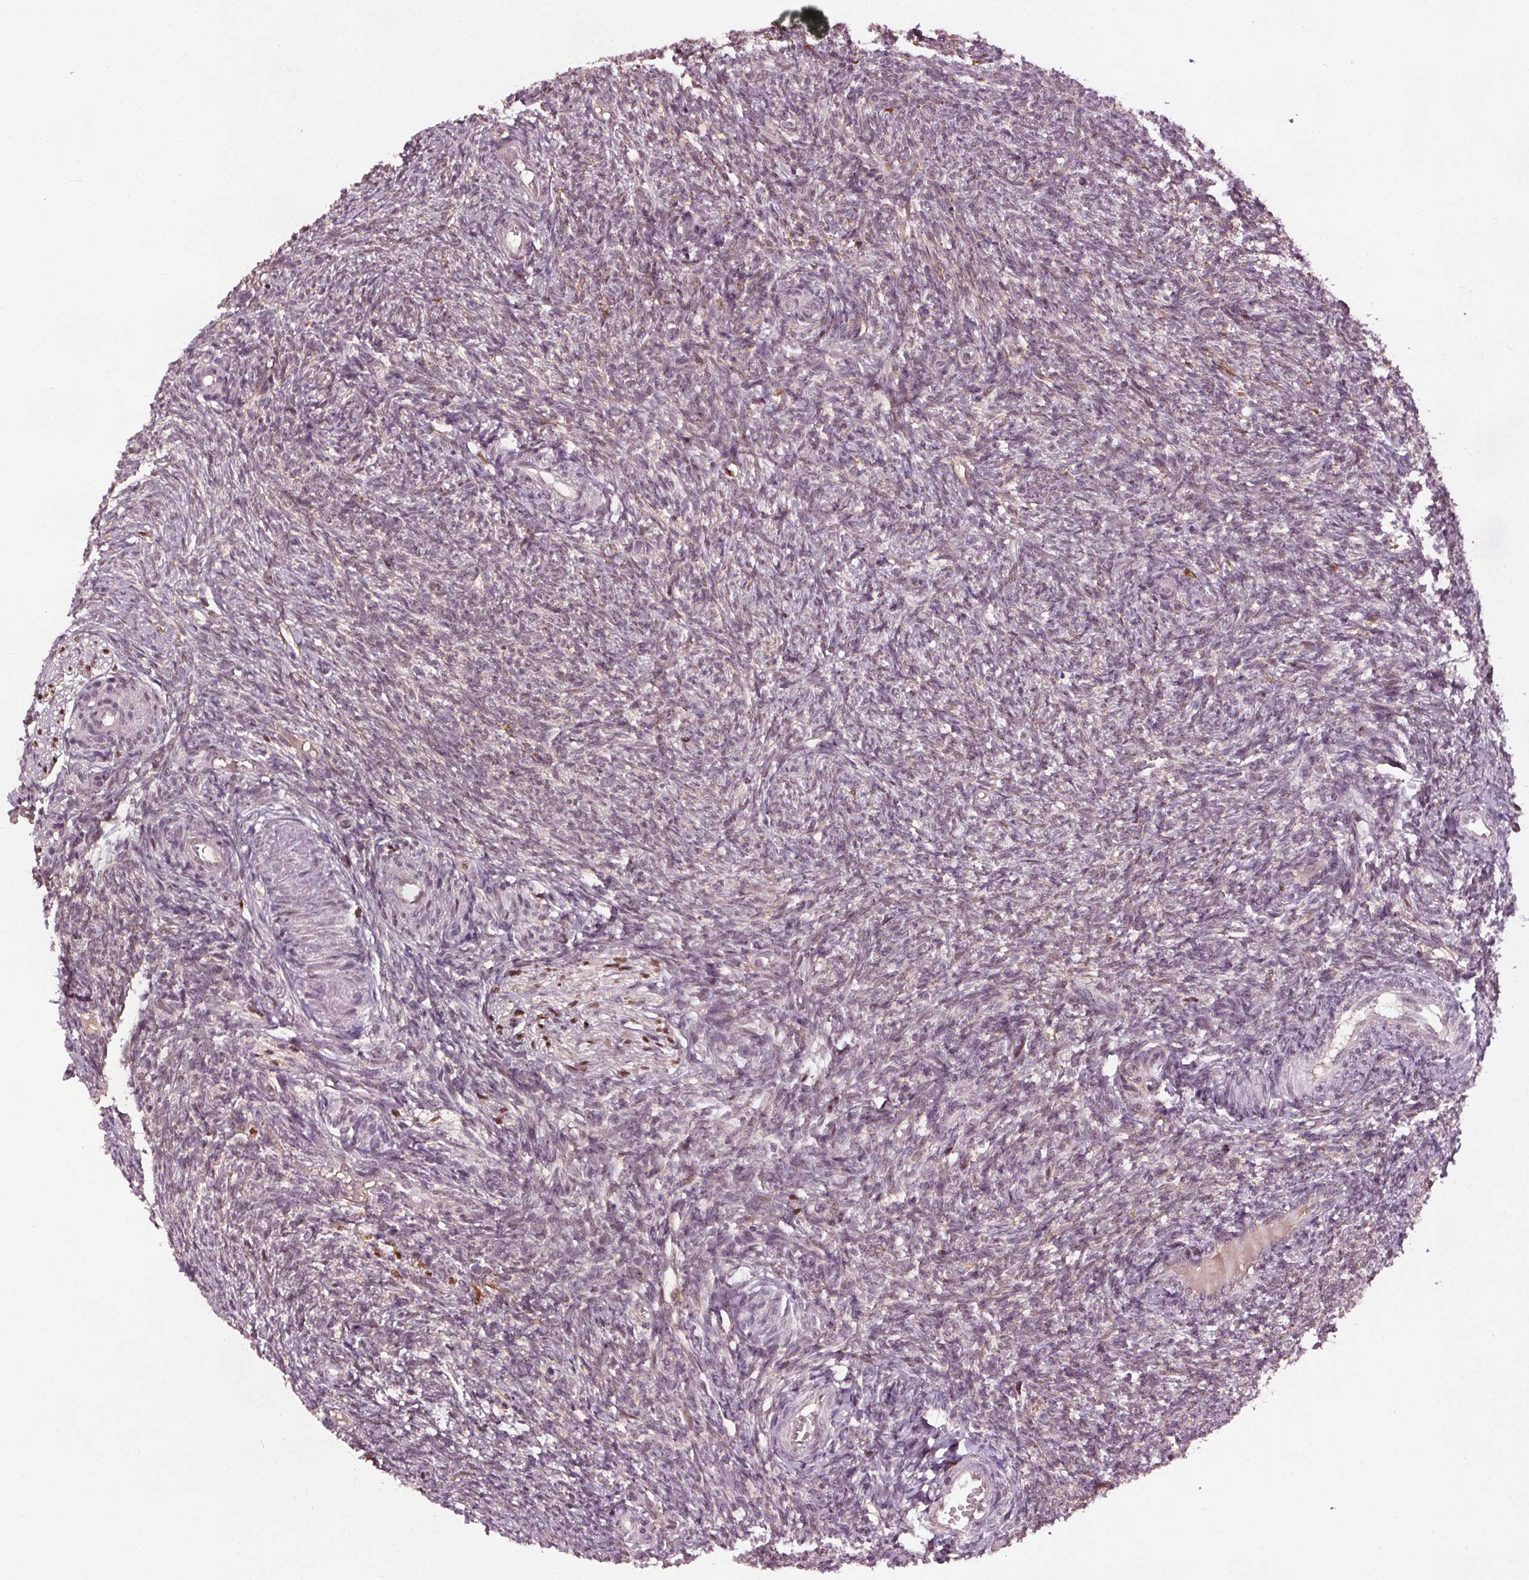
{"staining": {"intensity": "moderate", "quantity": ">75%", "location": "cytoplasmic/membranous,nuclear"}, "tissue": "ovary", "cell_type": "Follicle cells", "image_type": "normal", "snomed": [{"axis": "morphology", "description": "Normal tissue, NOS"}, {"axis": "topography", "description": "Ovary"}], "caption": "IHC of benign human ovary reveals medium levels of moderate cytoplasmic/membranous,nuclear positivity in approximately >75% of follicle cells.", "gene": "DDX11", "patient": {"sex": "female", "age": 39}}